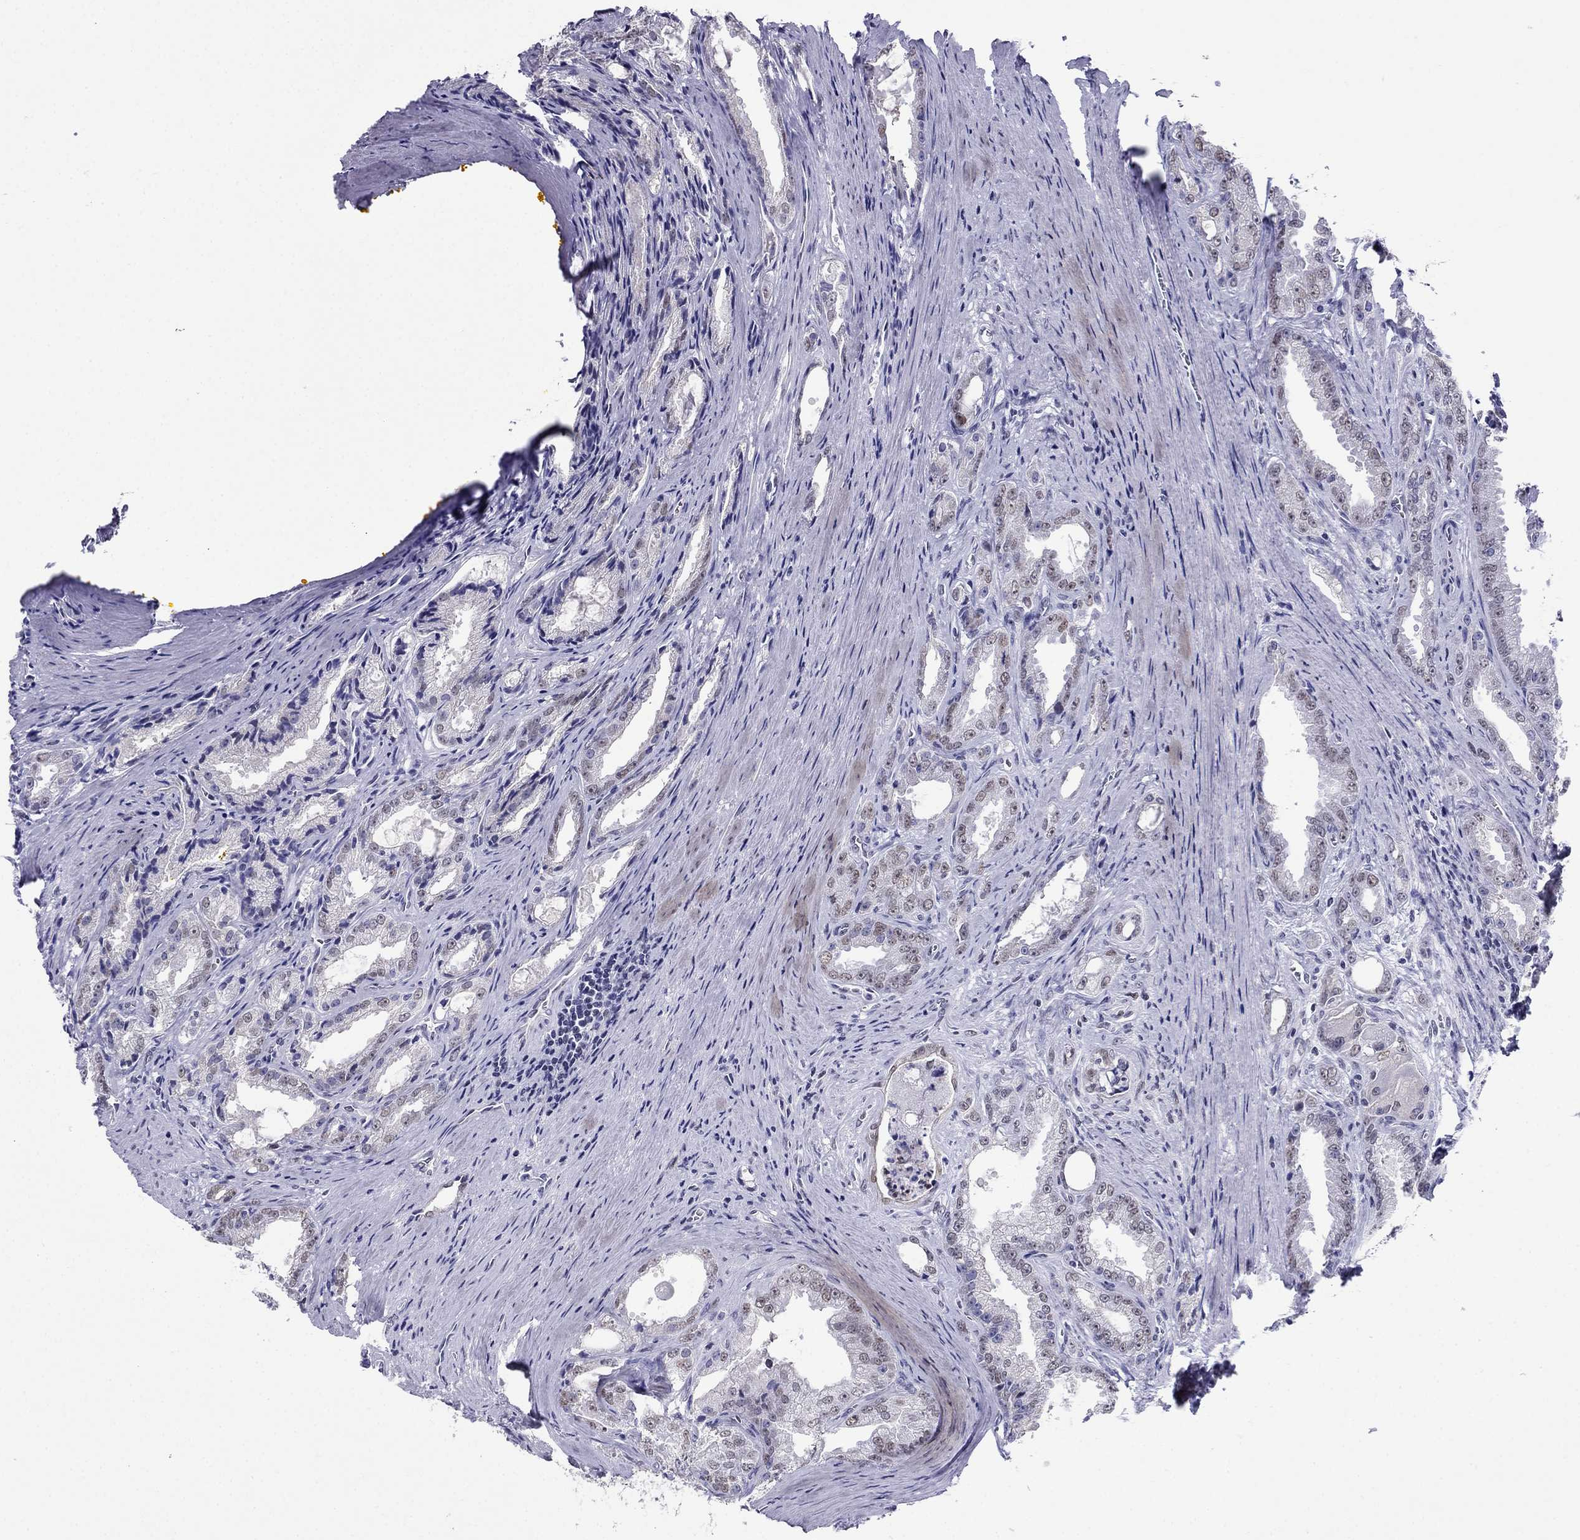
{"staining": {"intensity": "weak", "quantity": "<25%", "location": "nuclear"}, "tissue": "prostate cancer", "cell_type": "Tumor cells", "image_type": "cancer", "snomed": [{"axis": "morphology", "description": "Adenocarcinoma, NOS"}, {"axis": "morphology", "description": "Adenocarcinoma, High grade"}, {"axis": "topography", "description": "Prostate"}], "caption": "Immunohistochemical staining of prostate cancer (adenocarcinoma) exhibits no significant staining in tumor cells.", "gene": "PPM1G", "patient": {"sex": "male", "age": 70}}